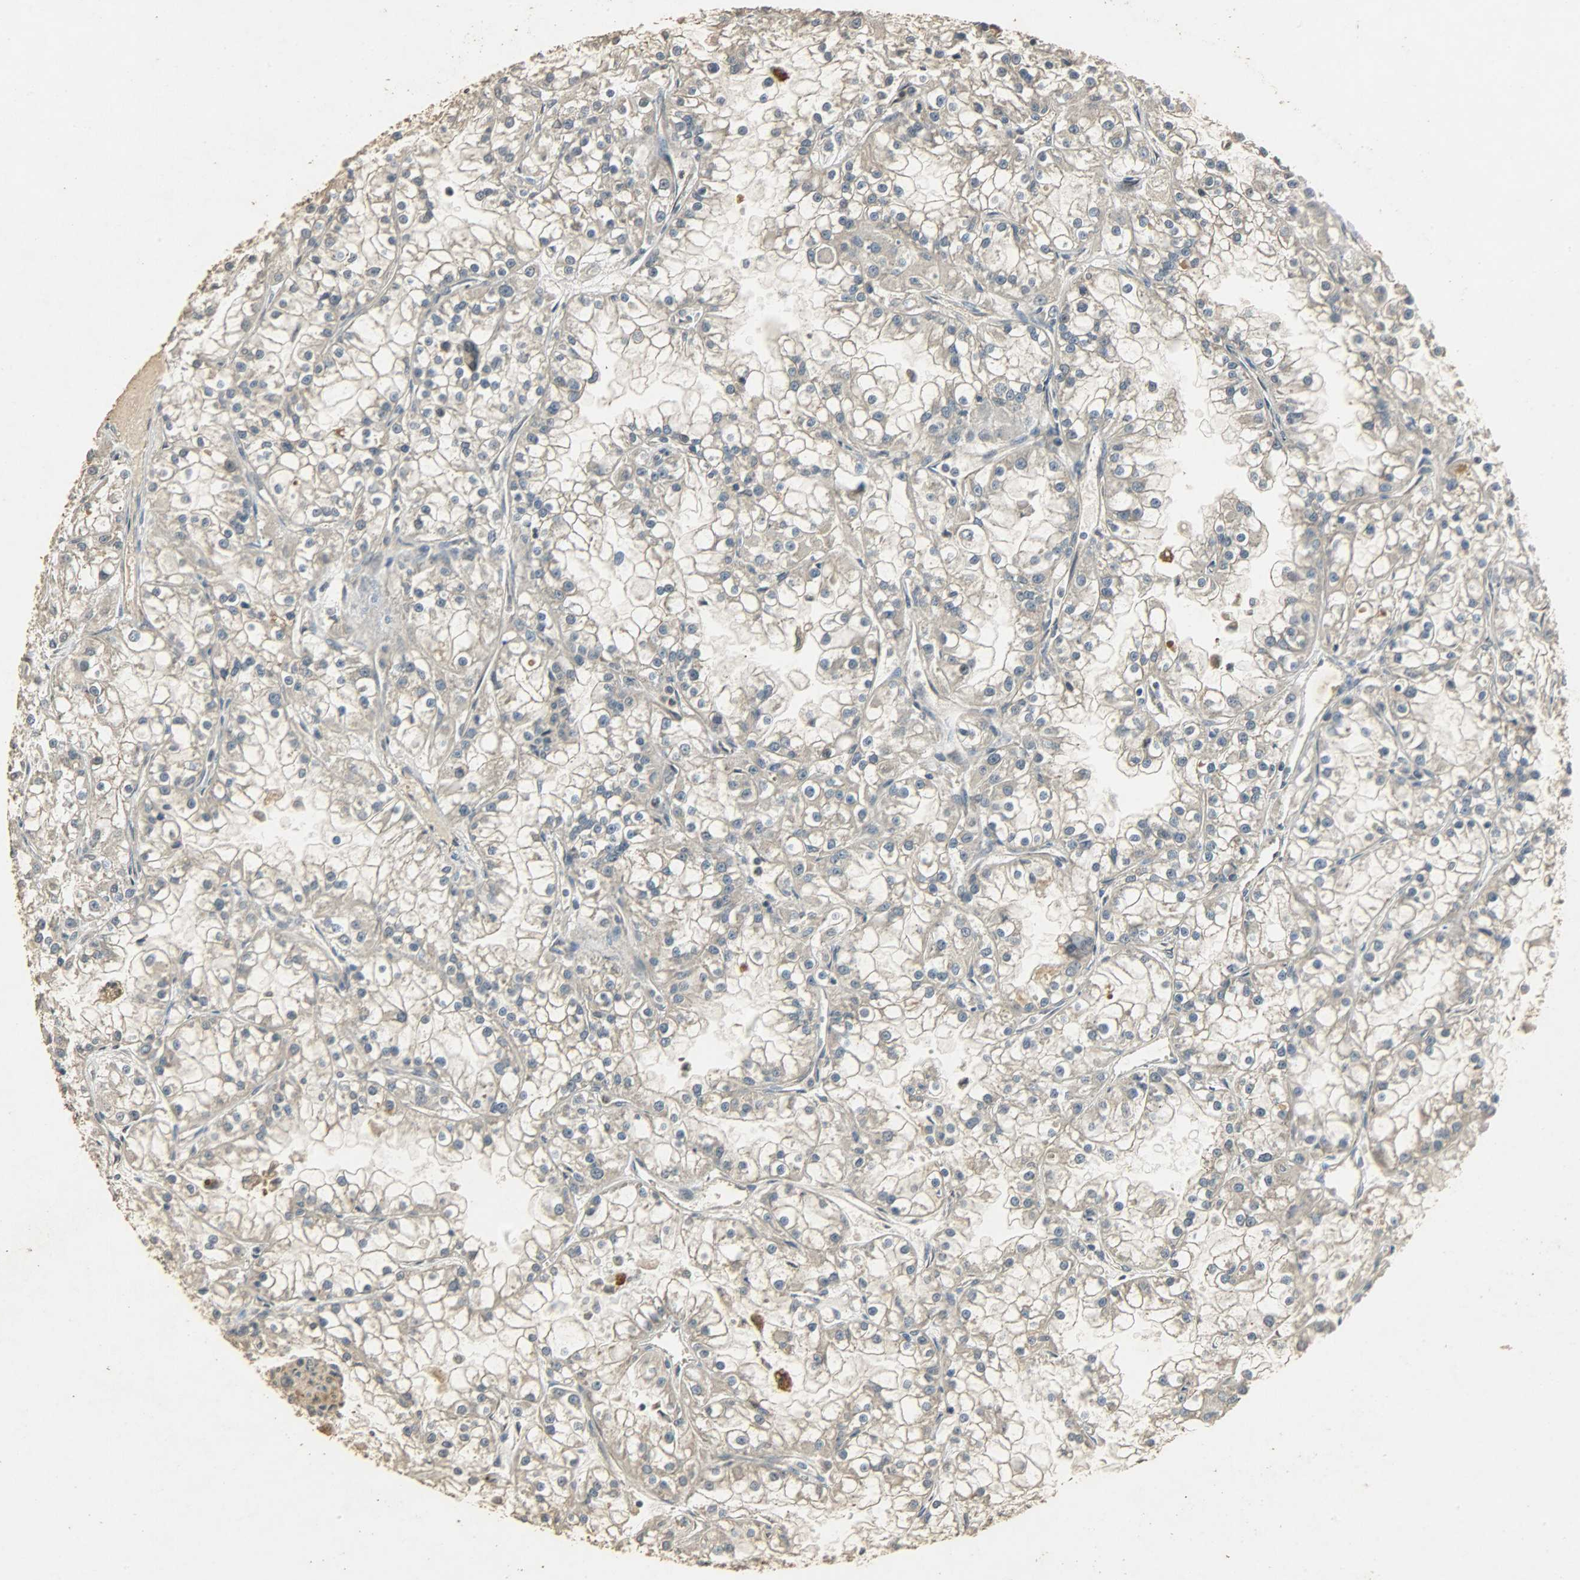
{"staining": {"intensity": "weak", "quantity": ">75%", "location": "cytoplasmic/membranous"}, "tissue": "renal cancer", "cell_type": "Tumor cells", "image_type": "cancer", "snomed": [{"axis": "morphology", "description": "Adenocarcinoma, NOS"}, {"axis": "topography", "description": "Kidney"}], "caption": "High-magnification brightfield microscopy of renal cancer stained with DAB (brown) and counterstained with hematoxylin (blue). tumor cells exhibit weak cytoplasmic/membranous staining is appreciated in approximately>75% of cells.", "gene": "ATP2B1", "patient": {"sex": "female", "age": 52}}